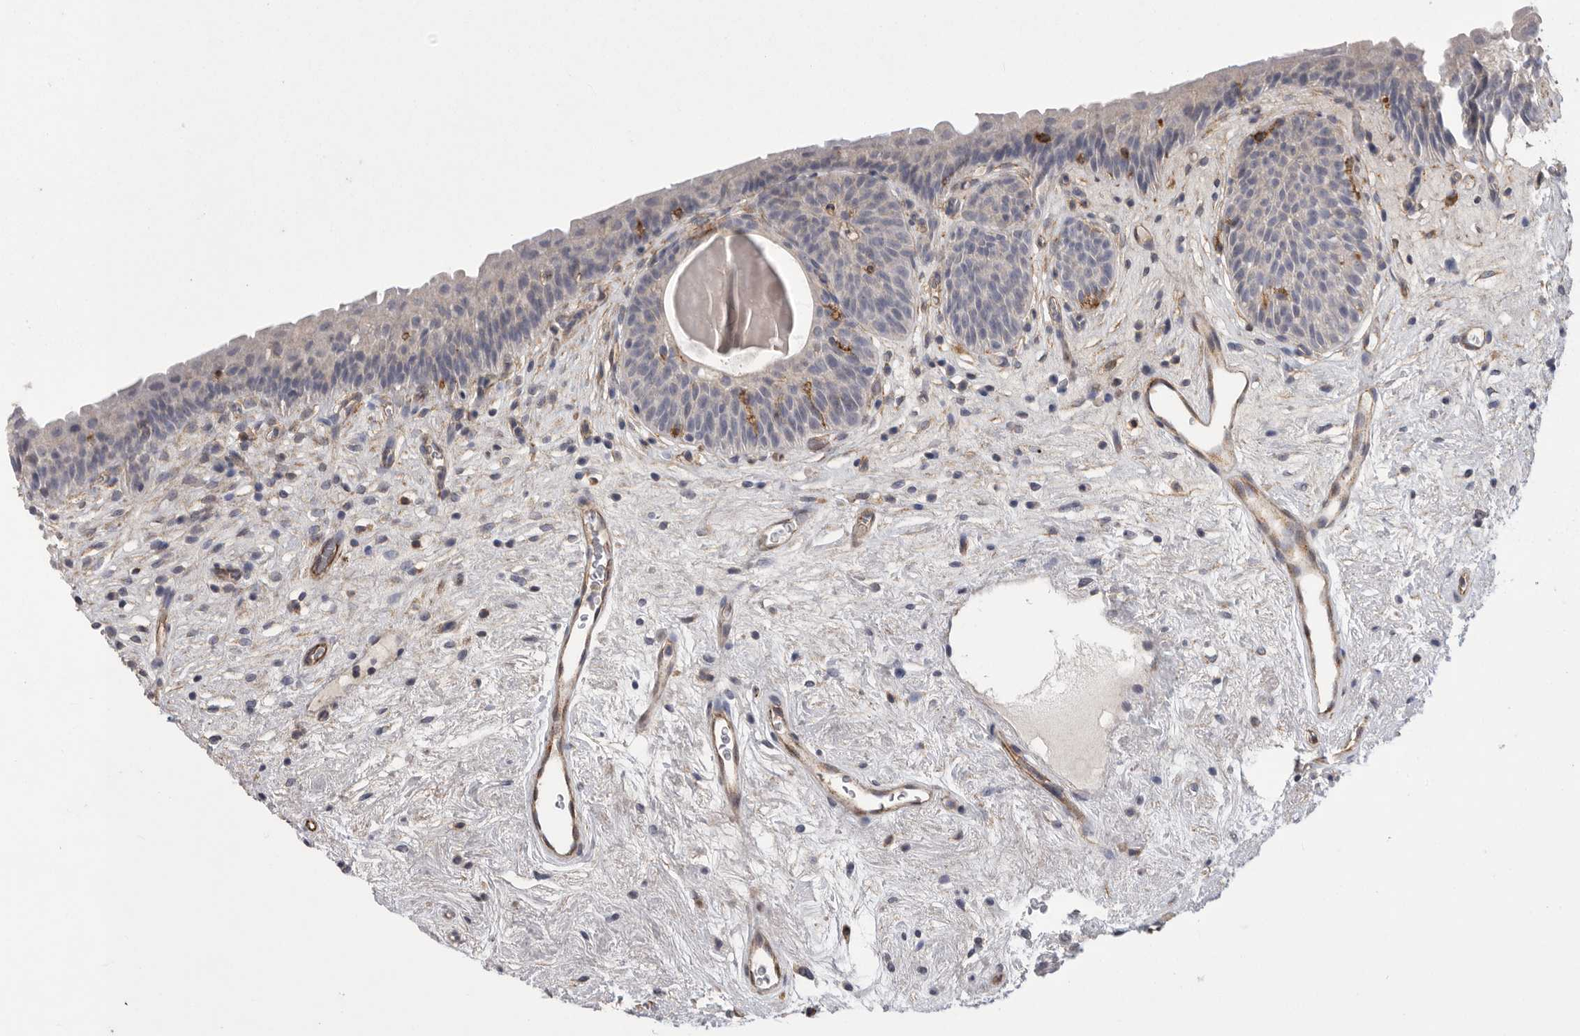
{"staining": {"intensity": "negative", "quantity": "none", "location": "none"}, "tissue": "urinary bladder", "cell_type": "Urothelial cells", "image_type": "normal", "snomed": [{"axis": "morphology", "description": "Normal tissue, NOS"}, {"axis": "topography", "description": "Urinary bladder"}], "caption": "The micrograph demonstrates no staining of urothelial cells in unremarkable urinary bladder.", "gene": "SIGLEC10", "patient": {"sex": "male", "age": 83}}